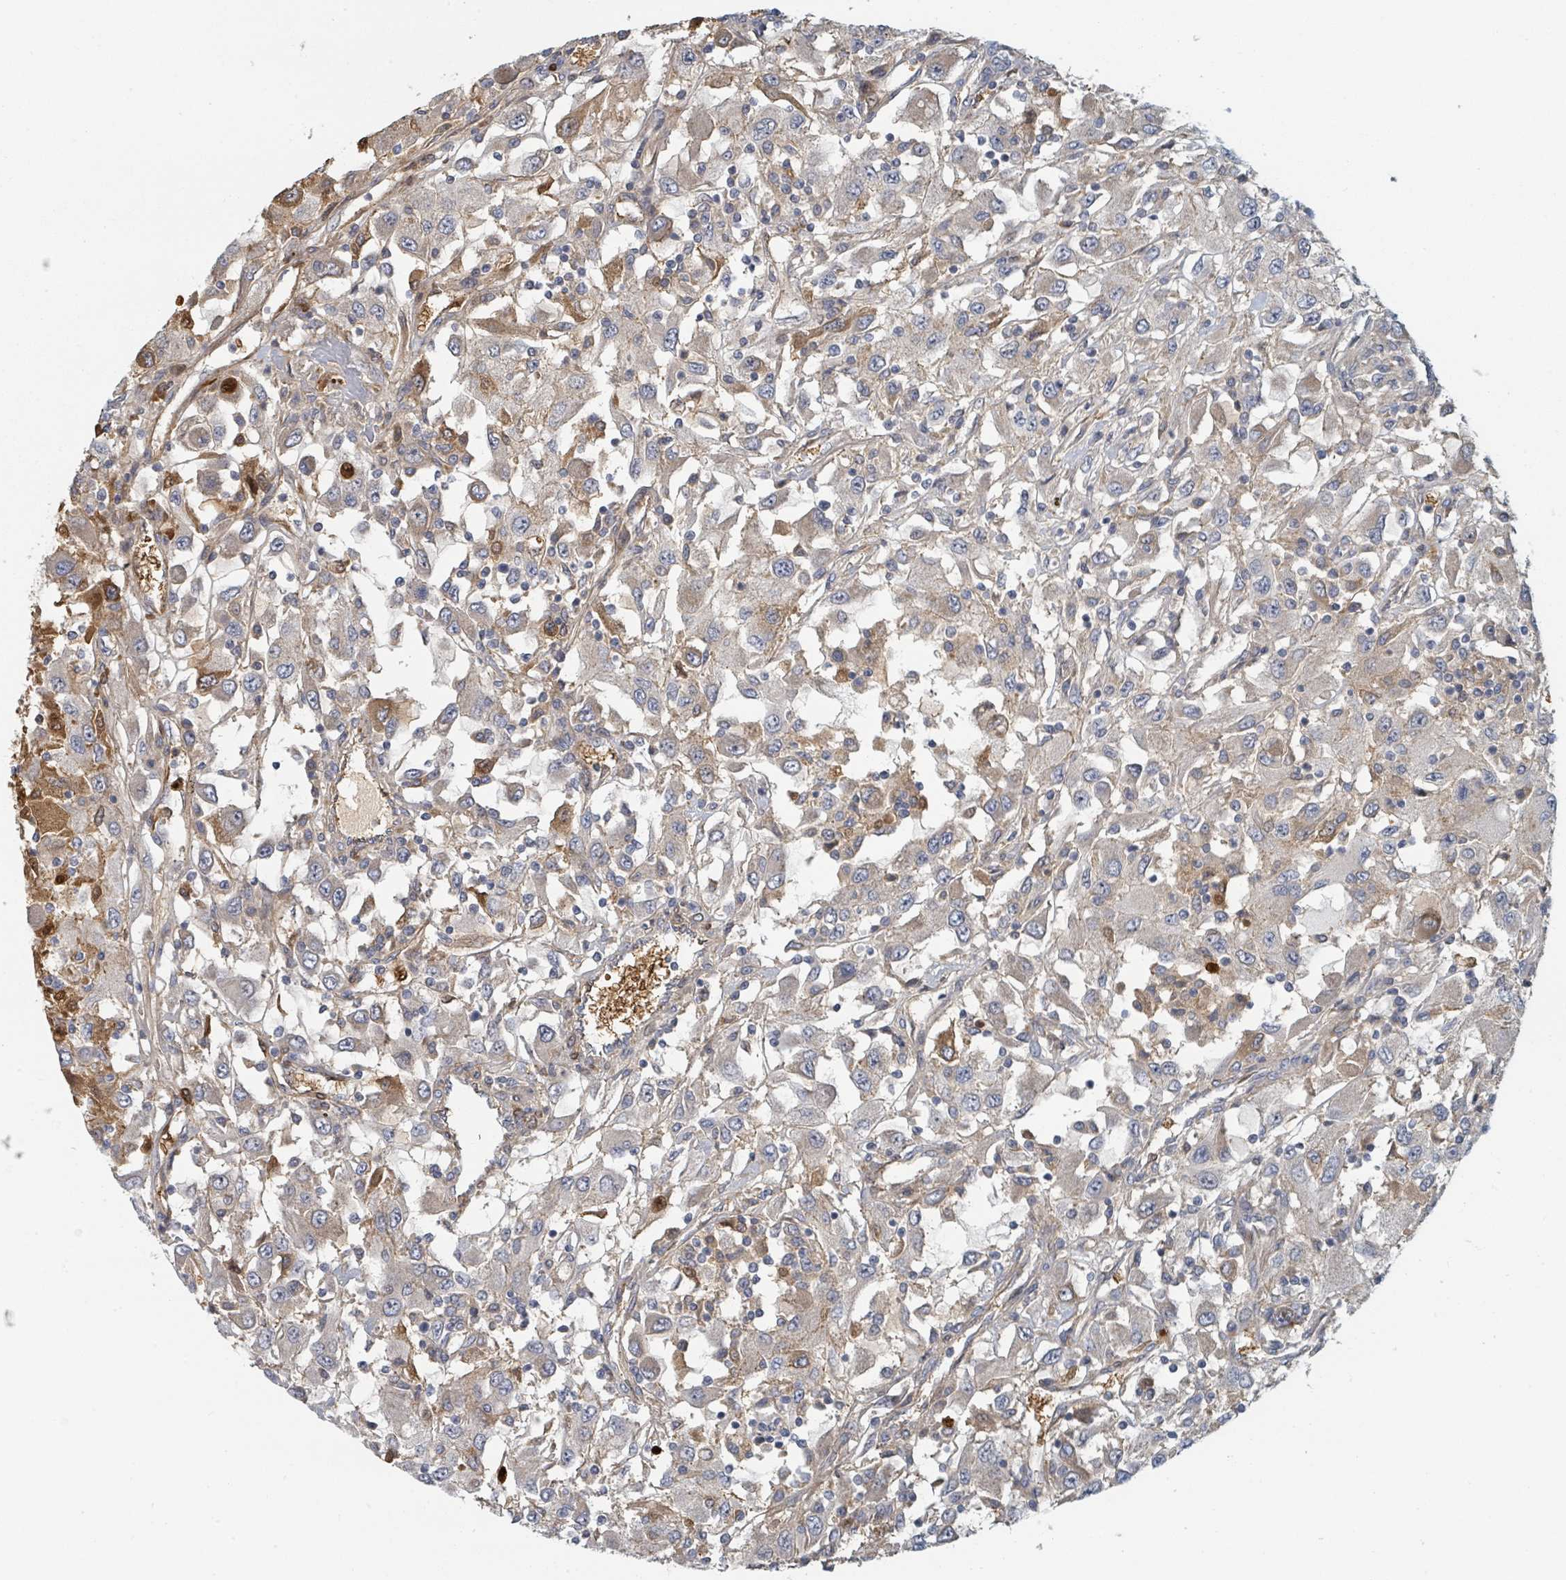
{"staining": {"intensity": "weak", "quantity": "<25%", "location": "cytoplasmic/membranous"}, "tissue": "renal cancer", "cell_type": "Tumor cells", "image_type": "cancer", "snomed": [{"axis": "morphology", "description": "Adenocarcinoma, NOS"}, {"axis": "topography", "description": "Kidney"}], "caption": "Adenocarcinoma (renal) was stained to show a protein in brown. There is no significant expression in tumor cells.", "gene": "TRPC4AP", "patient": {"sex": "female", "age": 67}}